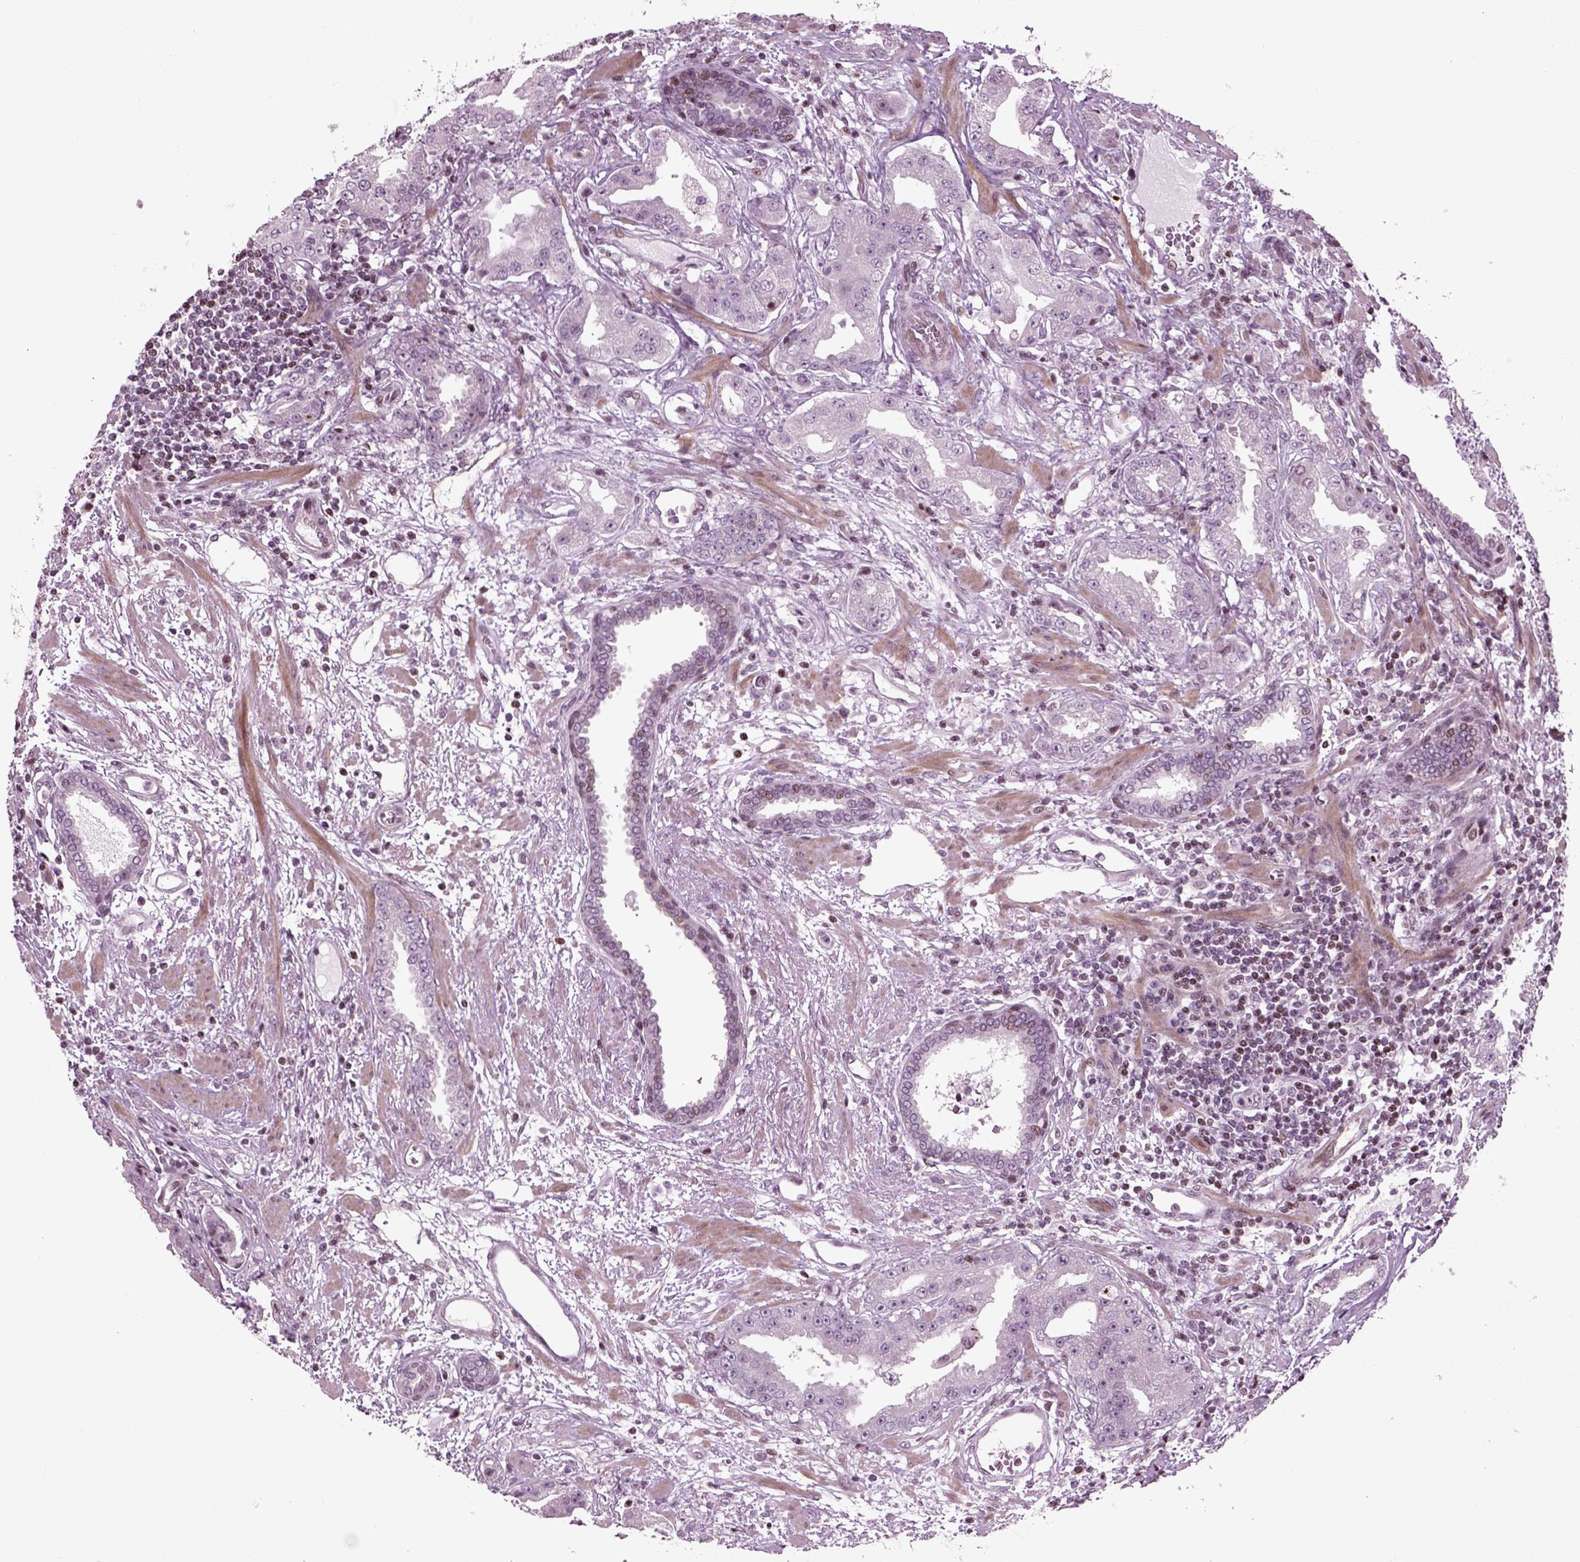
{"staining": {"intensity": "negative", "quantity": "none", "location": "none"}, "tissue": "prostate cancer", "cell_type": "Tumor cells", "image_type": "cancer", "snomed": [{"axis": "morphology", "description": "Adenocarcinoma, Low grade"}, {"axis": "topography", "description": "Prostate"}], "caption": "Photomicrograph shows no significant protein staining in tumor cells of prostate cancer.", "gene": "HEYL", "patient": {"sex": "male", "age": 62}}